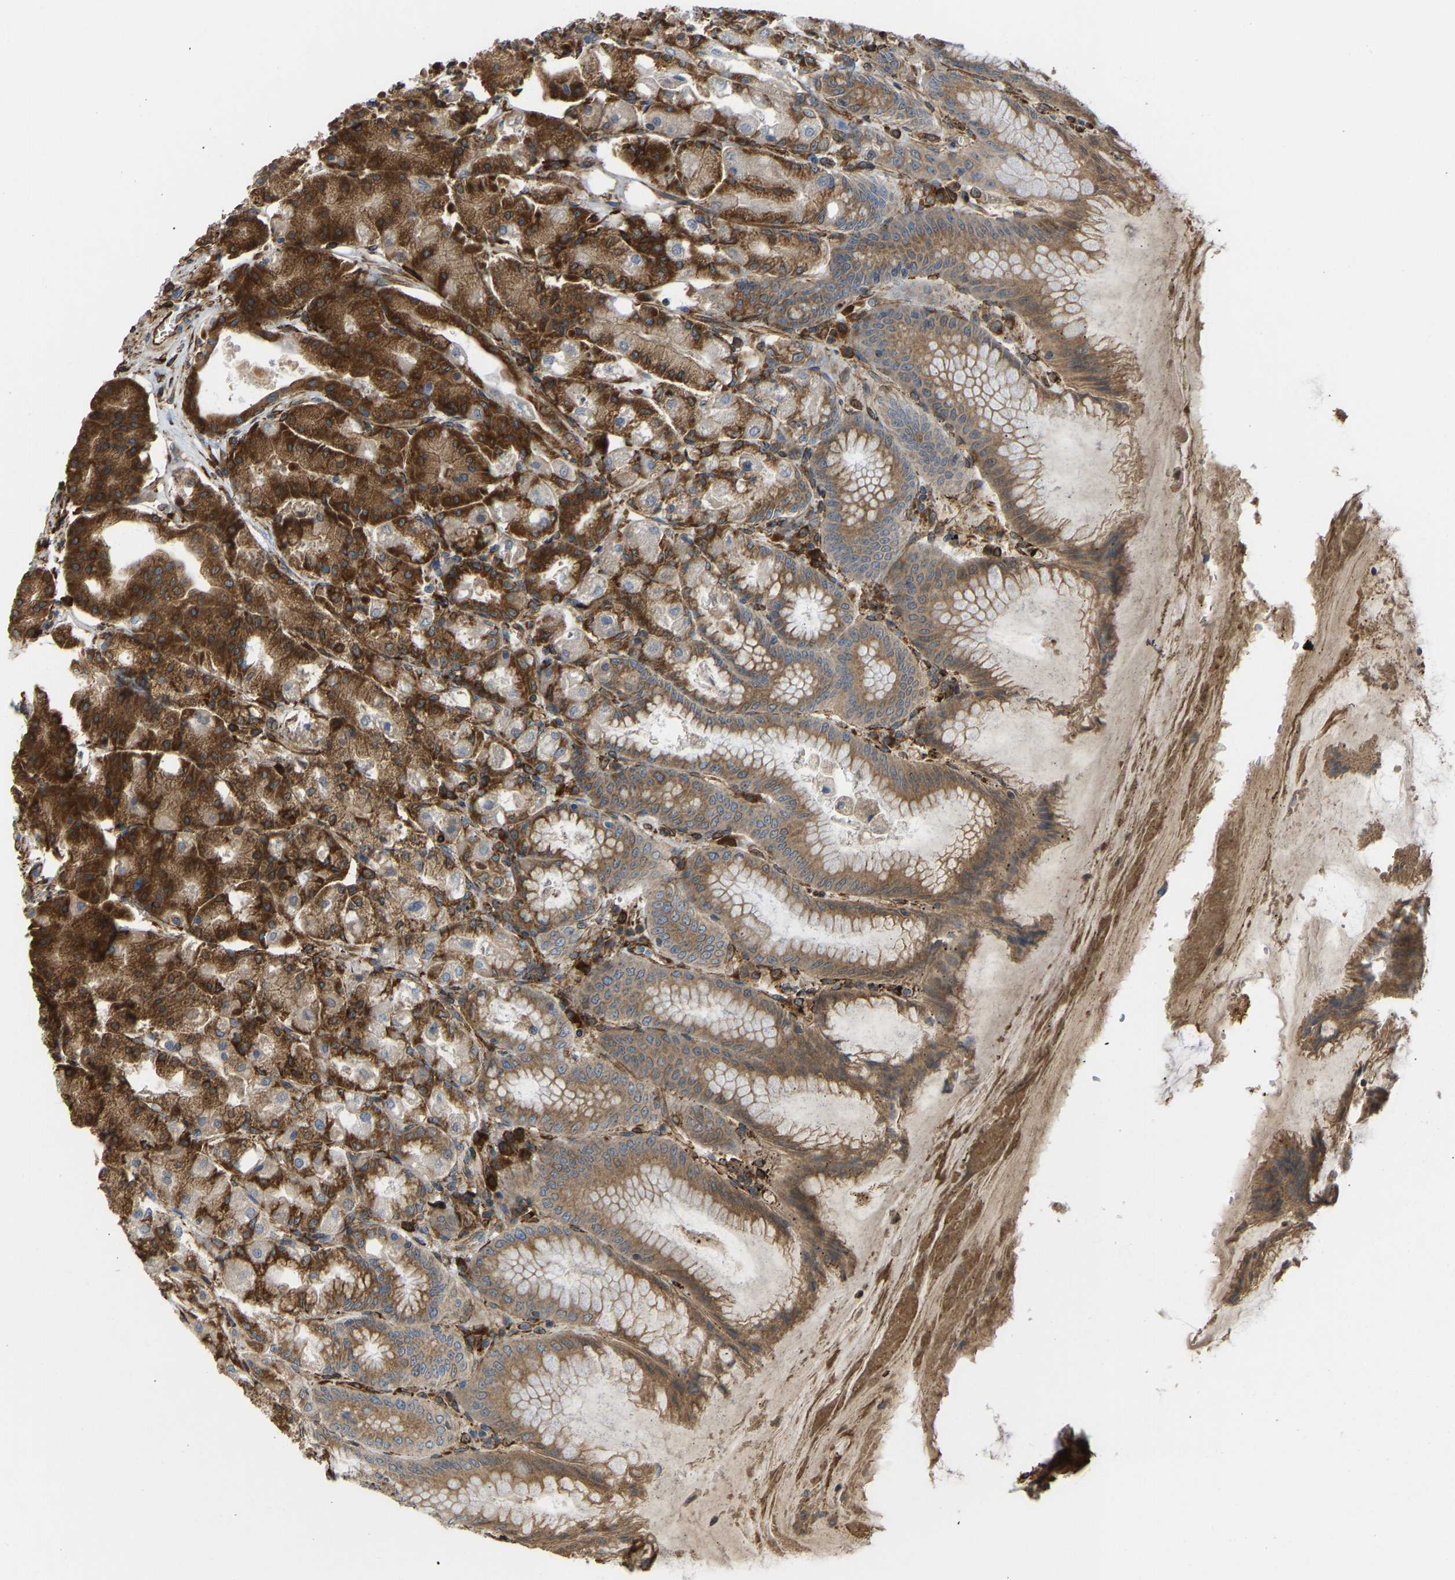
{"staining": {"intensity": "strong", "quantity": ">75%", "location": "cytoplasmic/membranous"}, "tissue": "stomach", "cell_type": "Glandular cells", "image_type": "normal", "snomed": [{"axis": "morphology", "description": "Normal tissue, NOS"}, {"axis": "topography", "description": "Stomach, lower"}], "caption": "High-power microscopy captured an immunohistochemistry image of unremarkable stomach, revealing strong cytoplasmic/membranous positivity in approximately >75% of glandular cells.", "gene": "BEX3", "patient": {"sex": "male", "age": 71}}